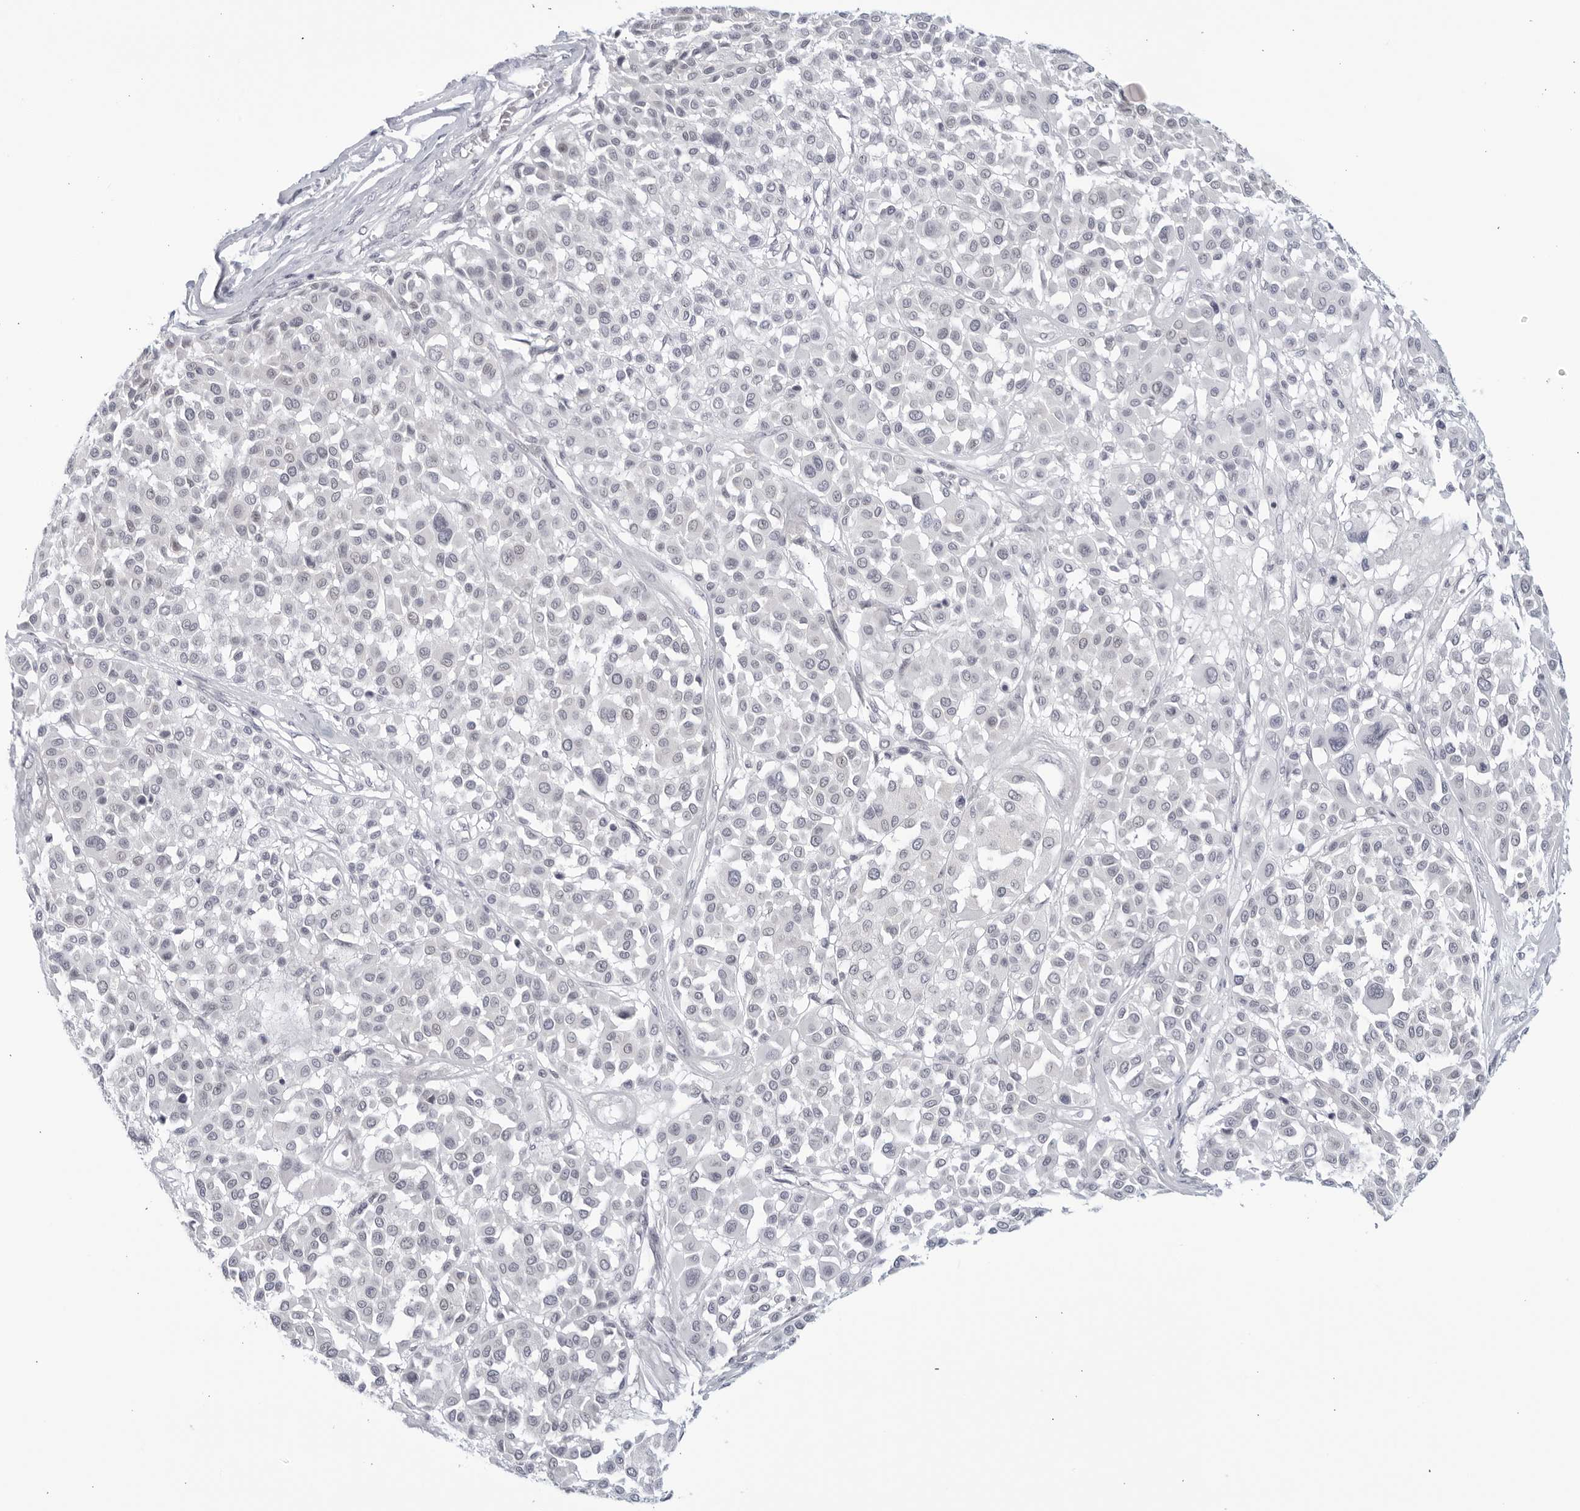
{"staining": {"intensity": "negative", "quantity": "none", "location": "none"}, "tissue": "melanoma", "cell_type": "Tumor cells", "image_type": "cancer", "snomed": [{"axis": "morphology", "description": "Malignant melanoma, Metastatic site"}, {"axis": "topography", "description": "Soft tissue"}], "caption": "The photomicrograph exhibits no staining of tumor cells in malignant melanoma (metastatic site).", "gene": "WDTC1", "patient": {"sex": "male", "age": 41}}